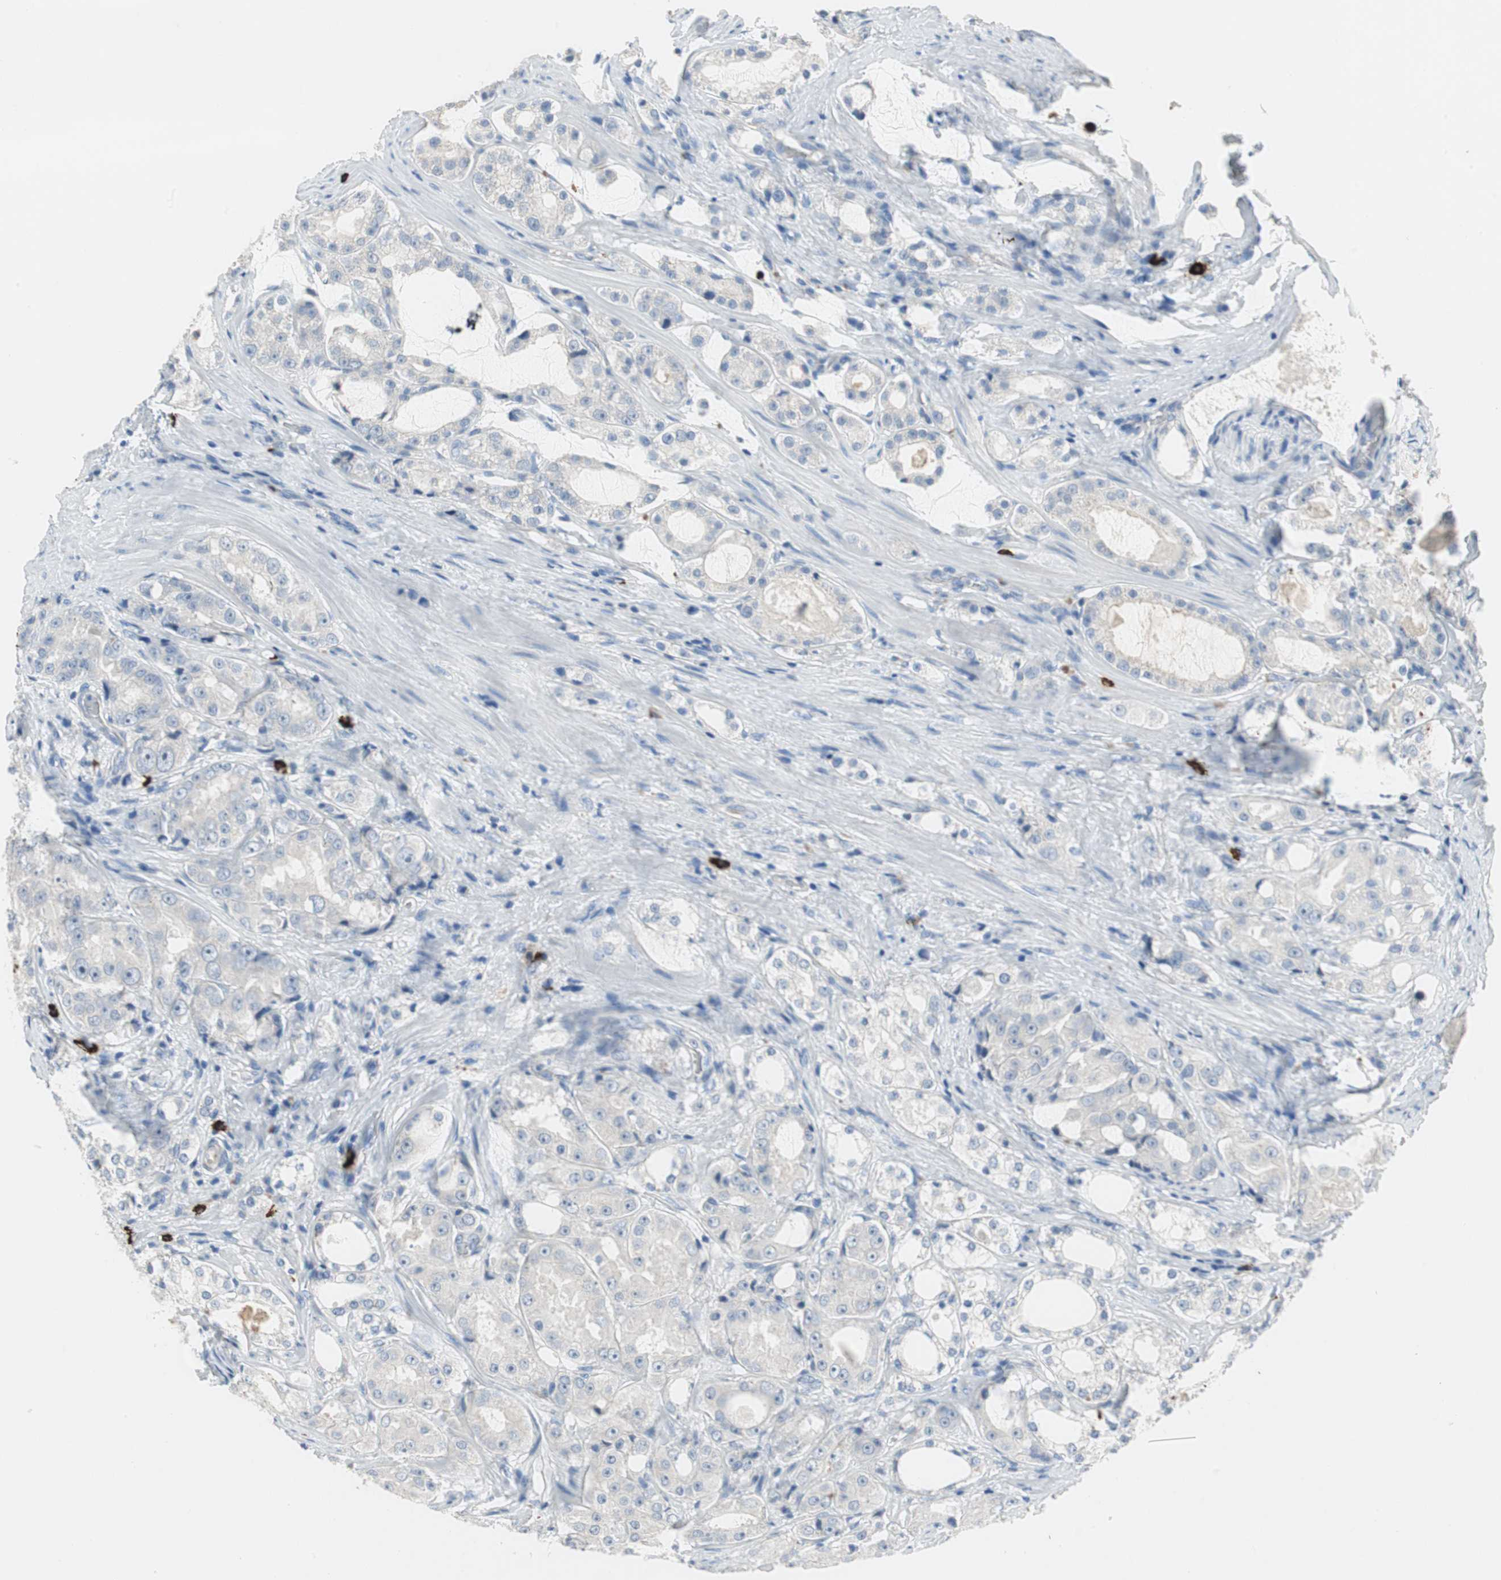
{"staining": {"intensity": "negative", "quantity": "none", "location": "none"}, "tissue": "prostate cancer", "cell_type": "Tumor cells", "image_type": "cancer", "snomed": [{"axis": "morphology", "description": "Adenocarcinoma, High grade"}, {"axis": "topography", "description": "Prostate"}], "caption": "High magnification brightfield microscopy of prostate cancer stained with DAB (brown) and counterstained with hematoxylin (blue): tumor cells show no significant staining.", "gene": "CPA3", "patient": {"sex": "male", "age": 73}}